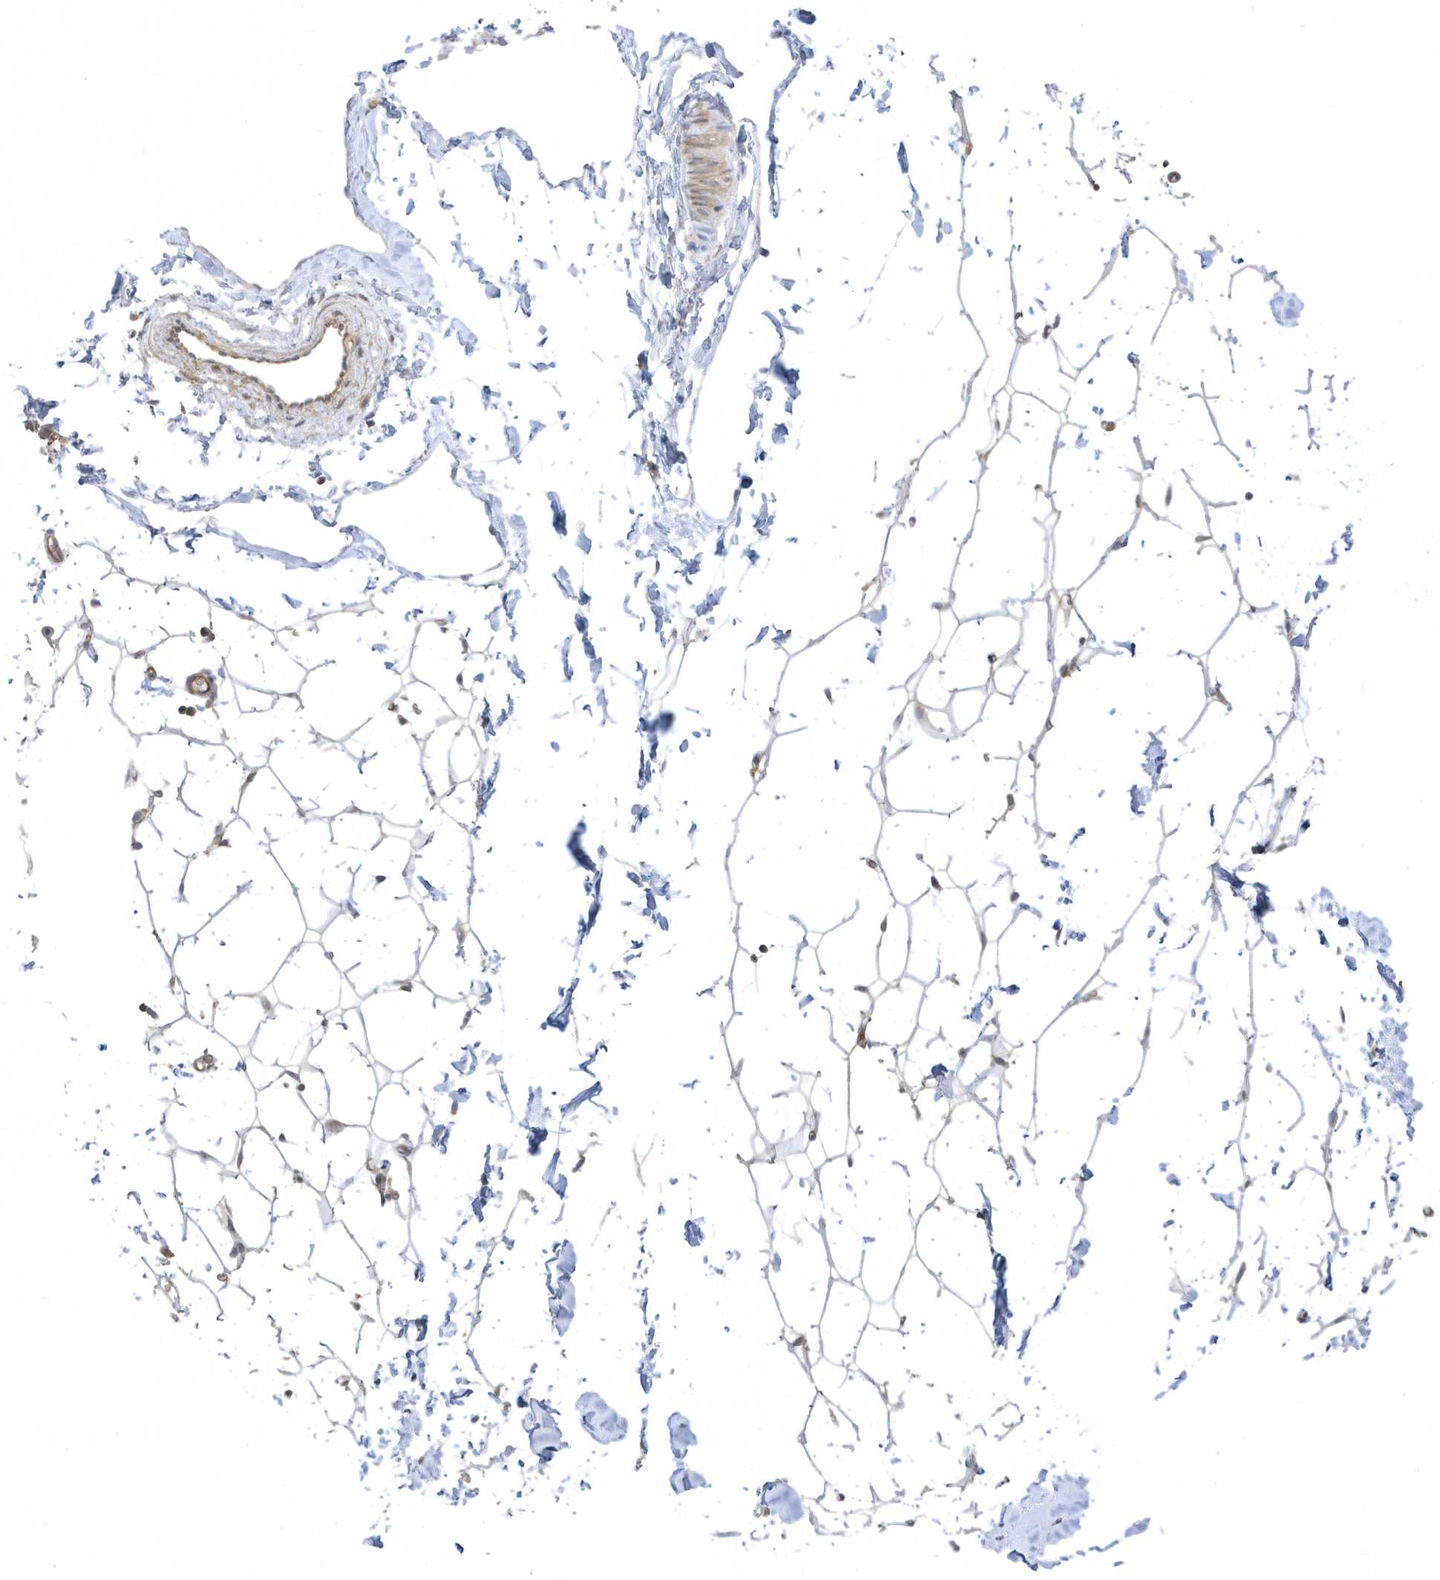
{"staining": {"intensity": "negative", "quantity": "none", "location": "none"}, "tissue": "adipose tissue", "cell_type": "Adipocytes", "image_type": "normal", "snomed": [{"axis": "morphology", "description": "Normal tissue, NOS"}, {"axis": "topography", "description": "Breast"}], "caption": "The photomicrograph shows no staining of adipocytes in benign adipose tissue.", "gene": "ARHGEF9", "patient": {"sex": "female", "age": 23}}